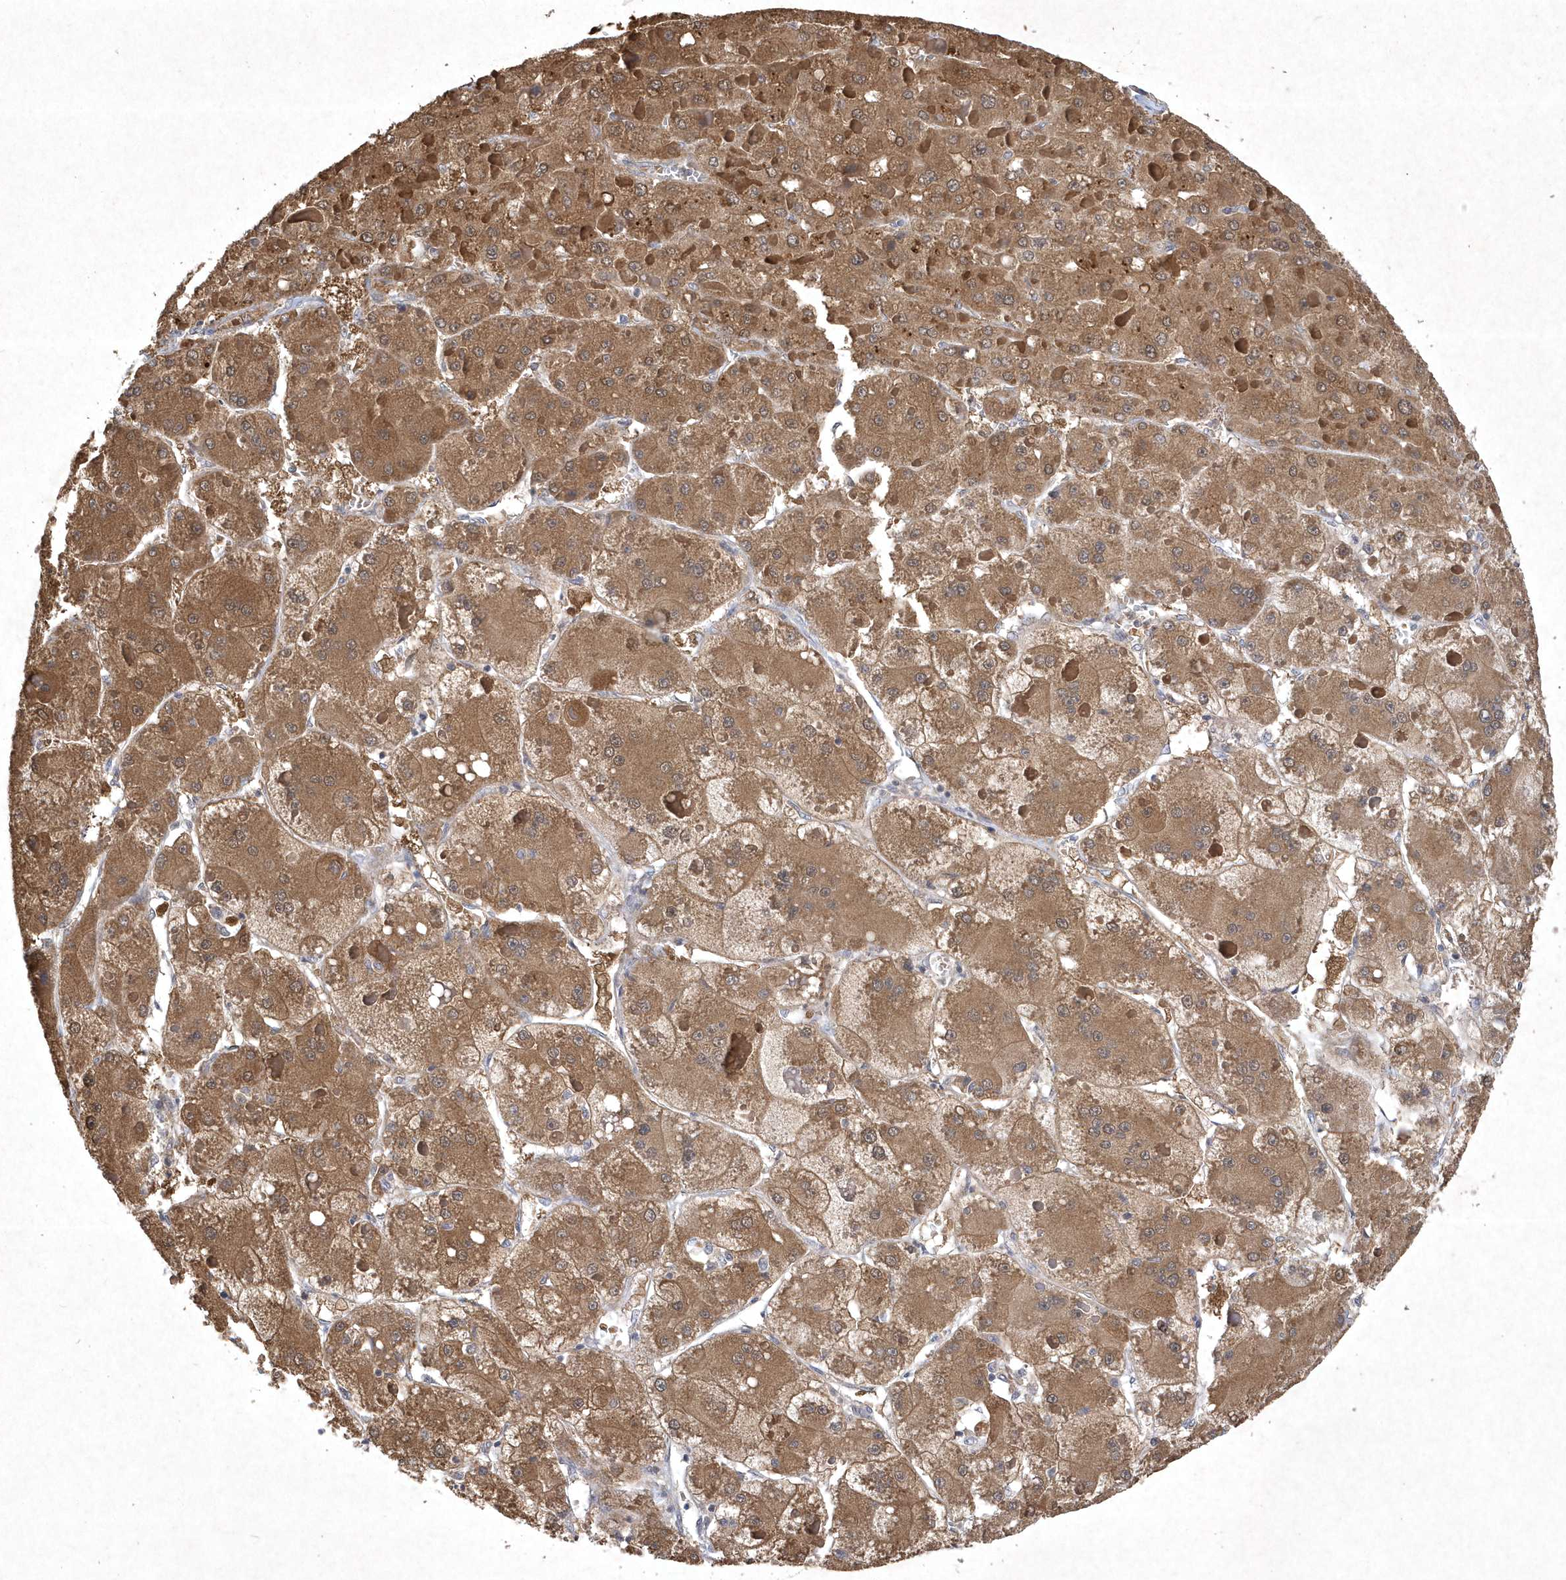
{"staining": {"intensity": "moderate", "quantity": ">75%", "location": "cytoplasmic/membranous"}, "tissue": "liver cancer", "cell_type": "Tumor cells", "image_type": "cancer", "snomed": [{"axis": "morphology", "description": "Carcinoma, Hepatocellular, NOS"}, {"axis": "topography", "description": "Liver"}], "caption": "Liver cancer stained for a protein (brown) exhibits moderate cytoplasmic/membranous positive staining in approximately >75% of tumor cells.", "gene": "AKR7A2", "patient": {"sex": "female", "age": 73}}